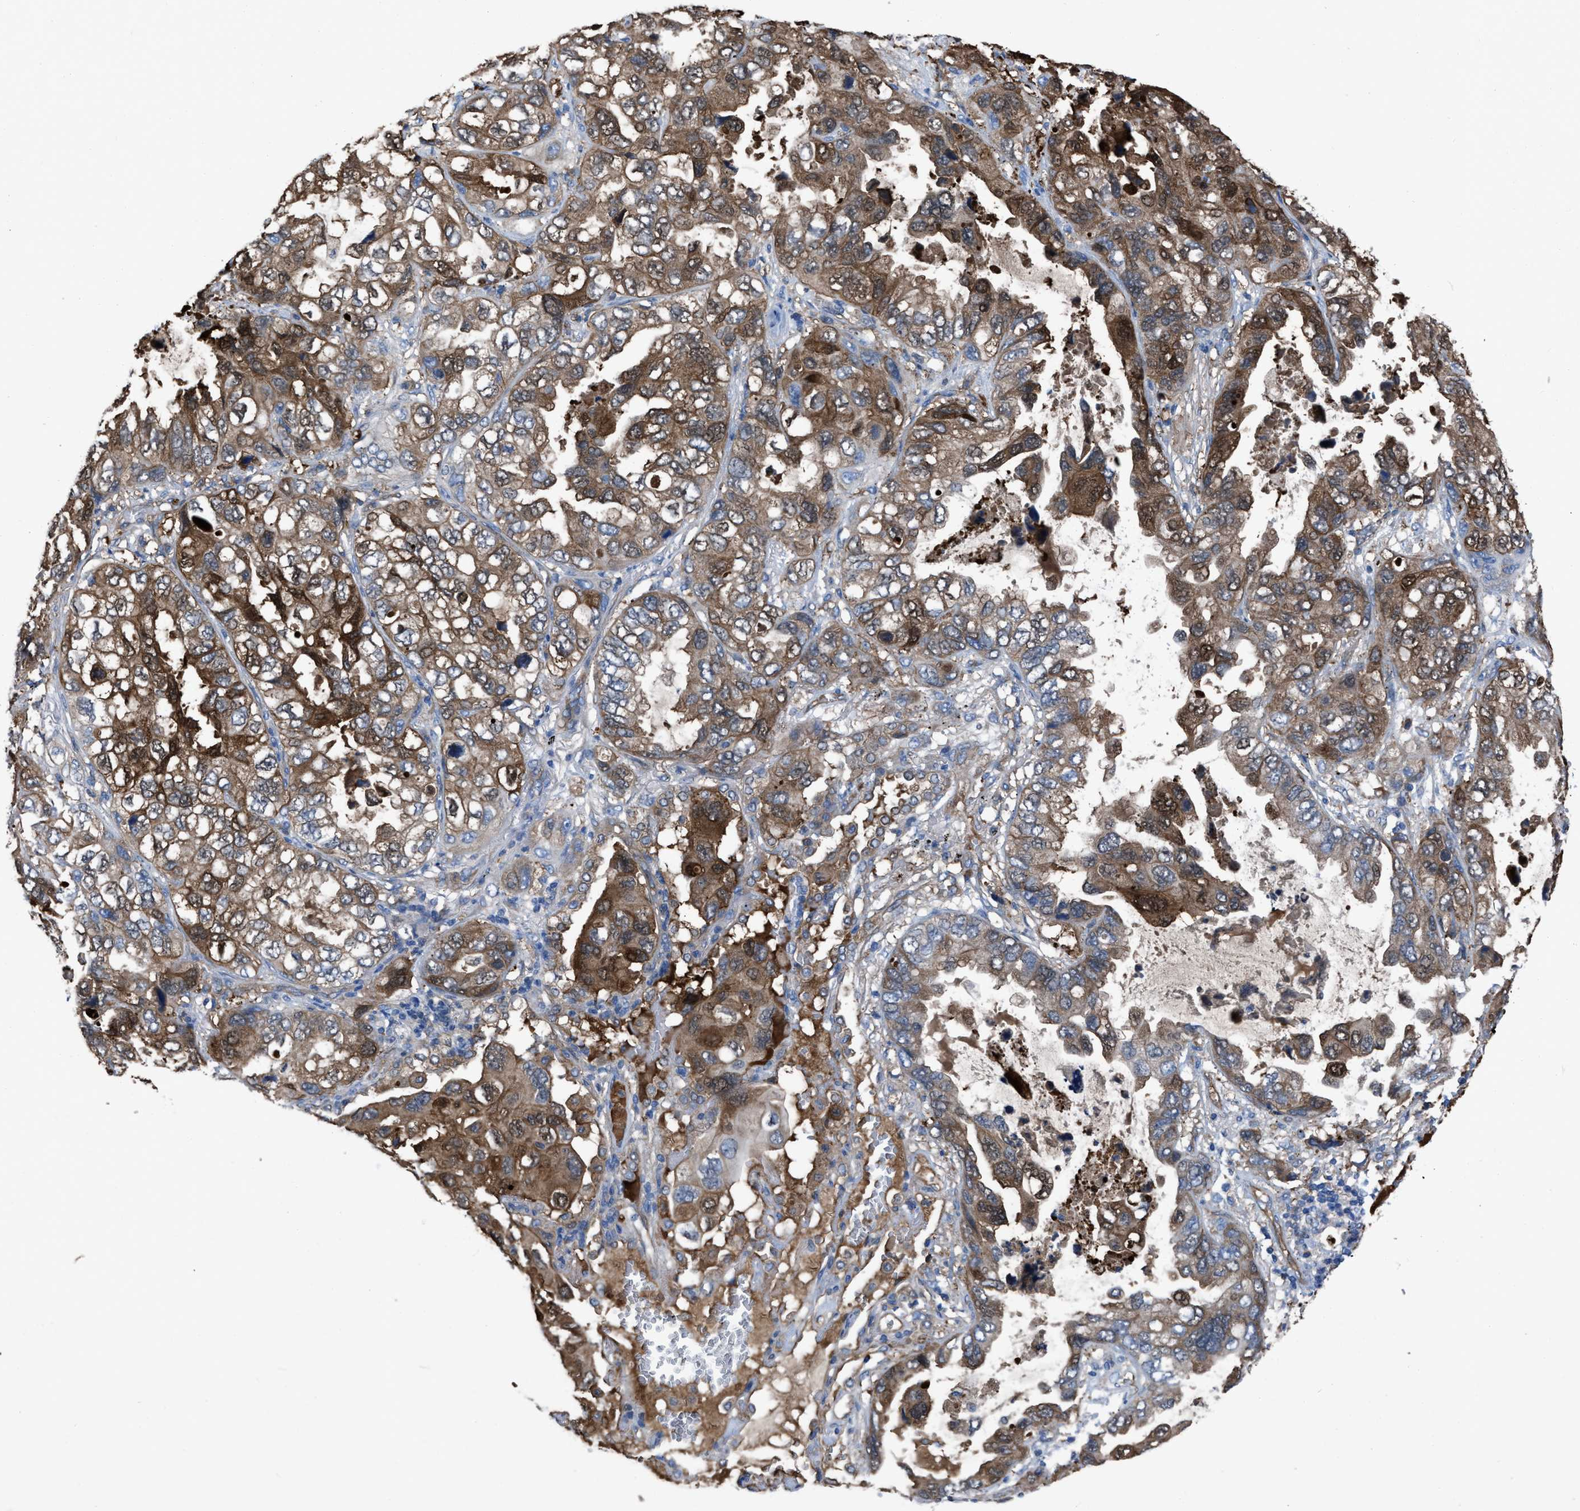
{"staining": {"intensity": "moderate", "quantity": ">75%", "location": "cytoplasmic/membranous"}, "tissue": "lung cancer", "cell_type": "Tumor cells", "image_type": "cancer", "snomed": [{"axis": "morphology", "description": "Squamous cell carcinoma, NOS"}, {"axis": "topography", "description": "Lung"}], "caption": "A micrograph of human lung cancer (squamous cell carcinoma) stained for a protein reveals moderate cytoplasmic/membranous brown staining in tumor cells.", "gene": "TRIOBP", "patient": {"sex": "female", "age": 73}}